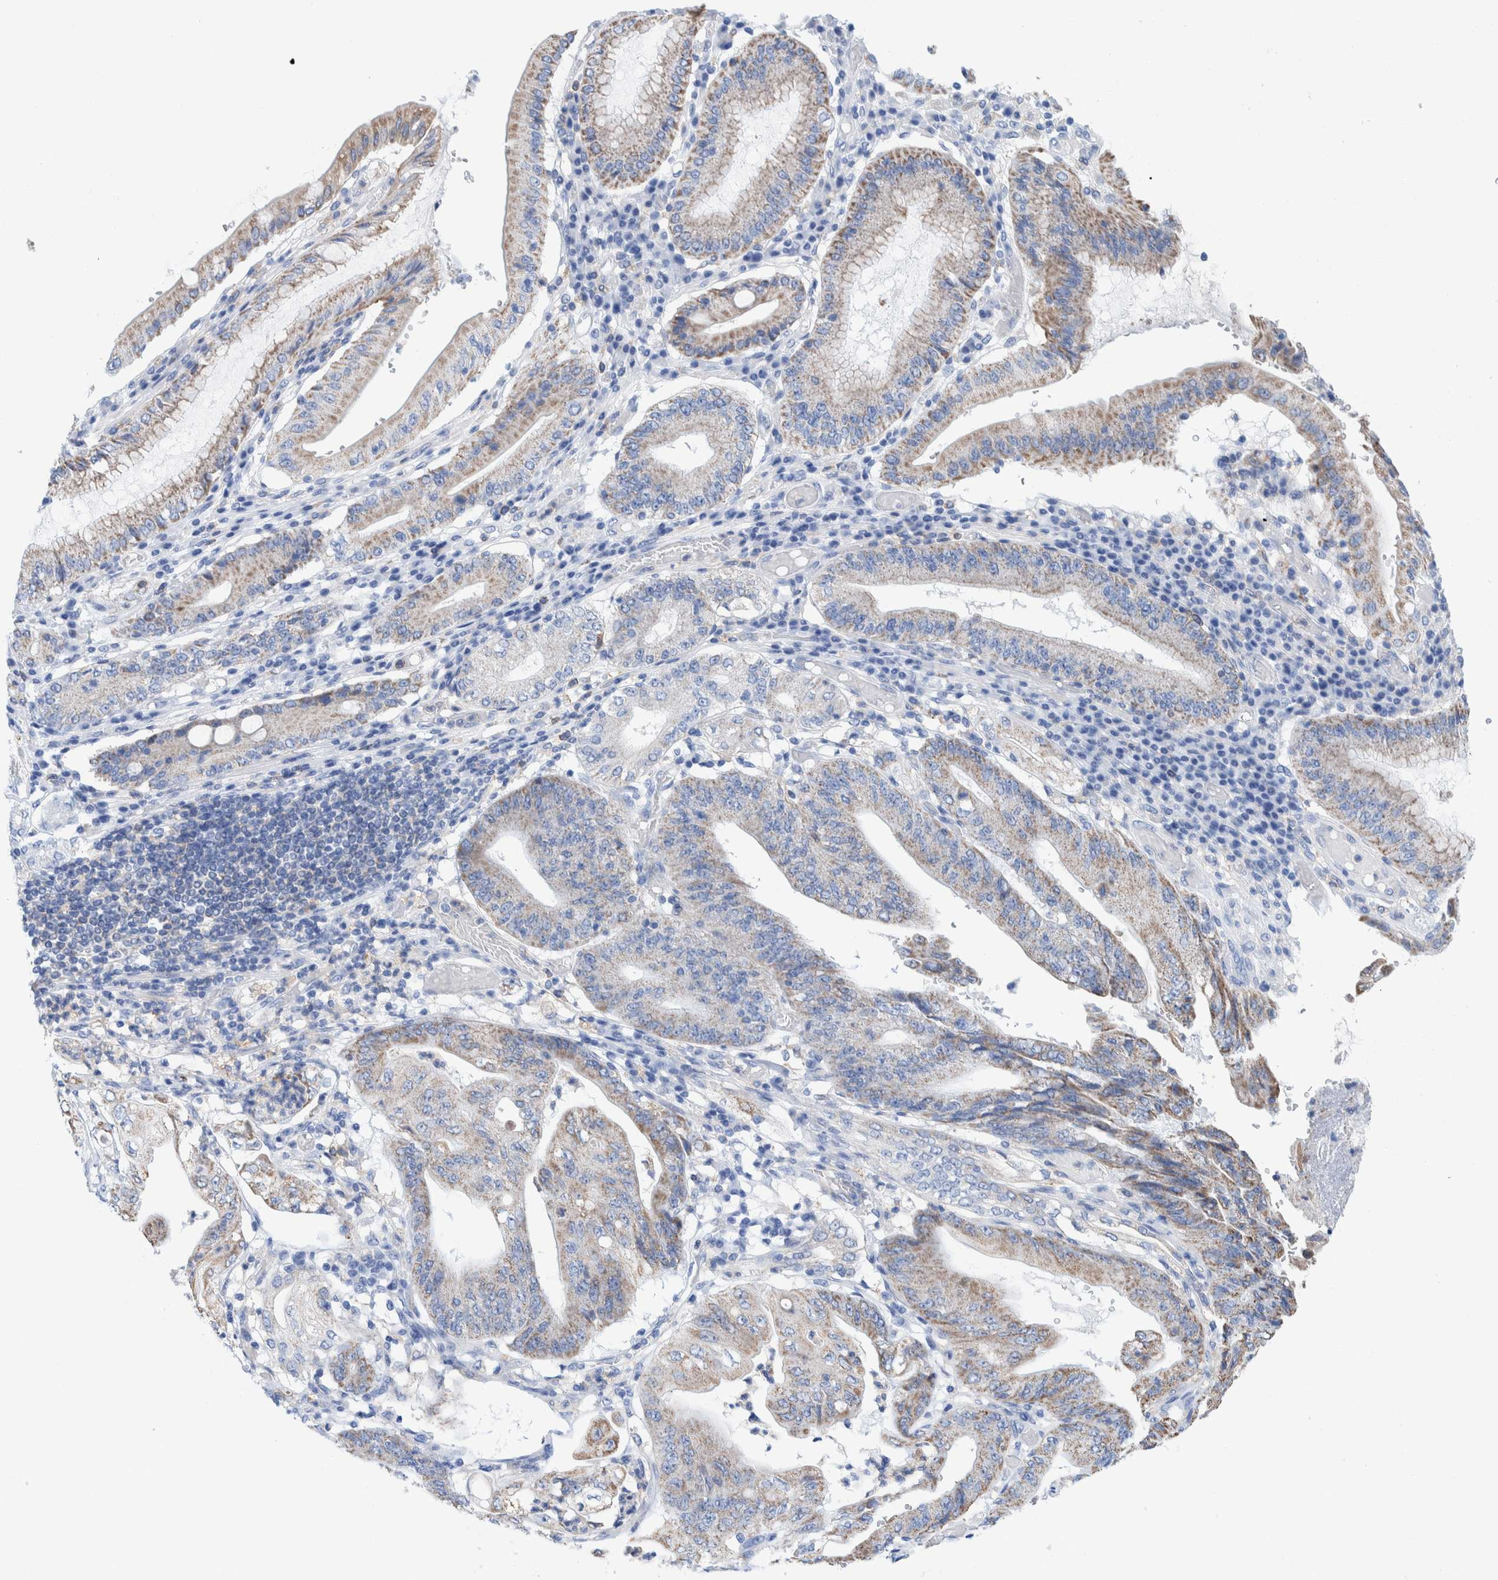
{"staining": {"intensity": "weak", "quantity": ">75%", "location": "cytoplasmic/membranous"}, "tissue": "stomach cancer", "cell_type": "Tumor cells", "image_type": "cancer", "snomed": [{"axis": "morphology", "description": "Adenocarcinoma, NOS"}, {"axis": "topography", "description": "Stomach"}], "caption": "Immunohistochemistry photomicrograph of neoplastic tissue: human stomach cancer stained using immunohistochemistry (IHC) shows low levels of weak protein expression localized specifically in the cytoplasmic/membranous of tumor cells, appearing as a cytoplasmic/membranous brown color.", "gene": "KRT14", "patient": {"sex": "female", "age": 73}}